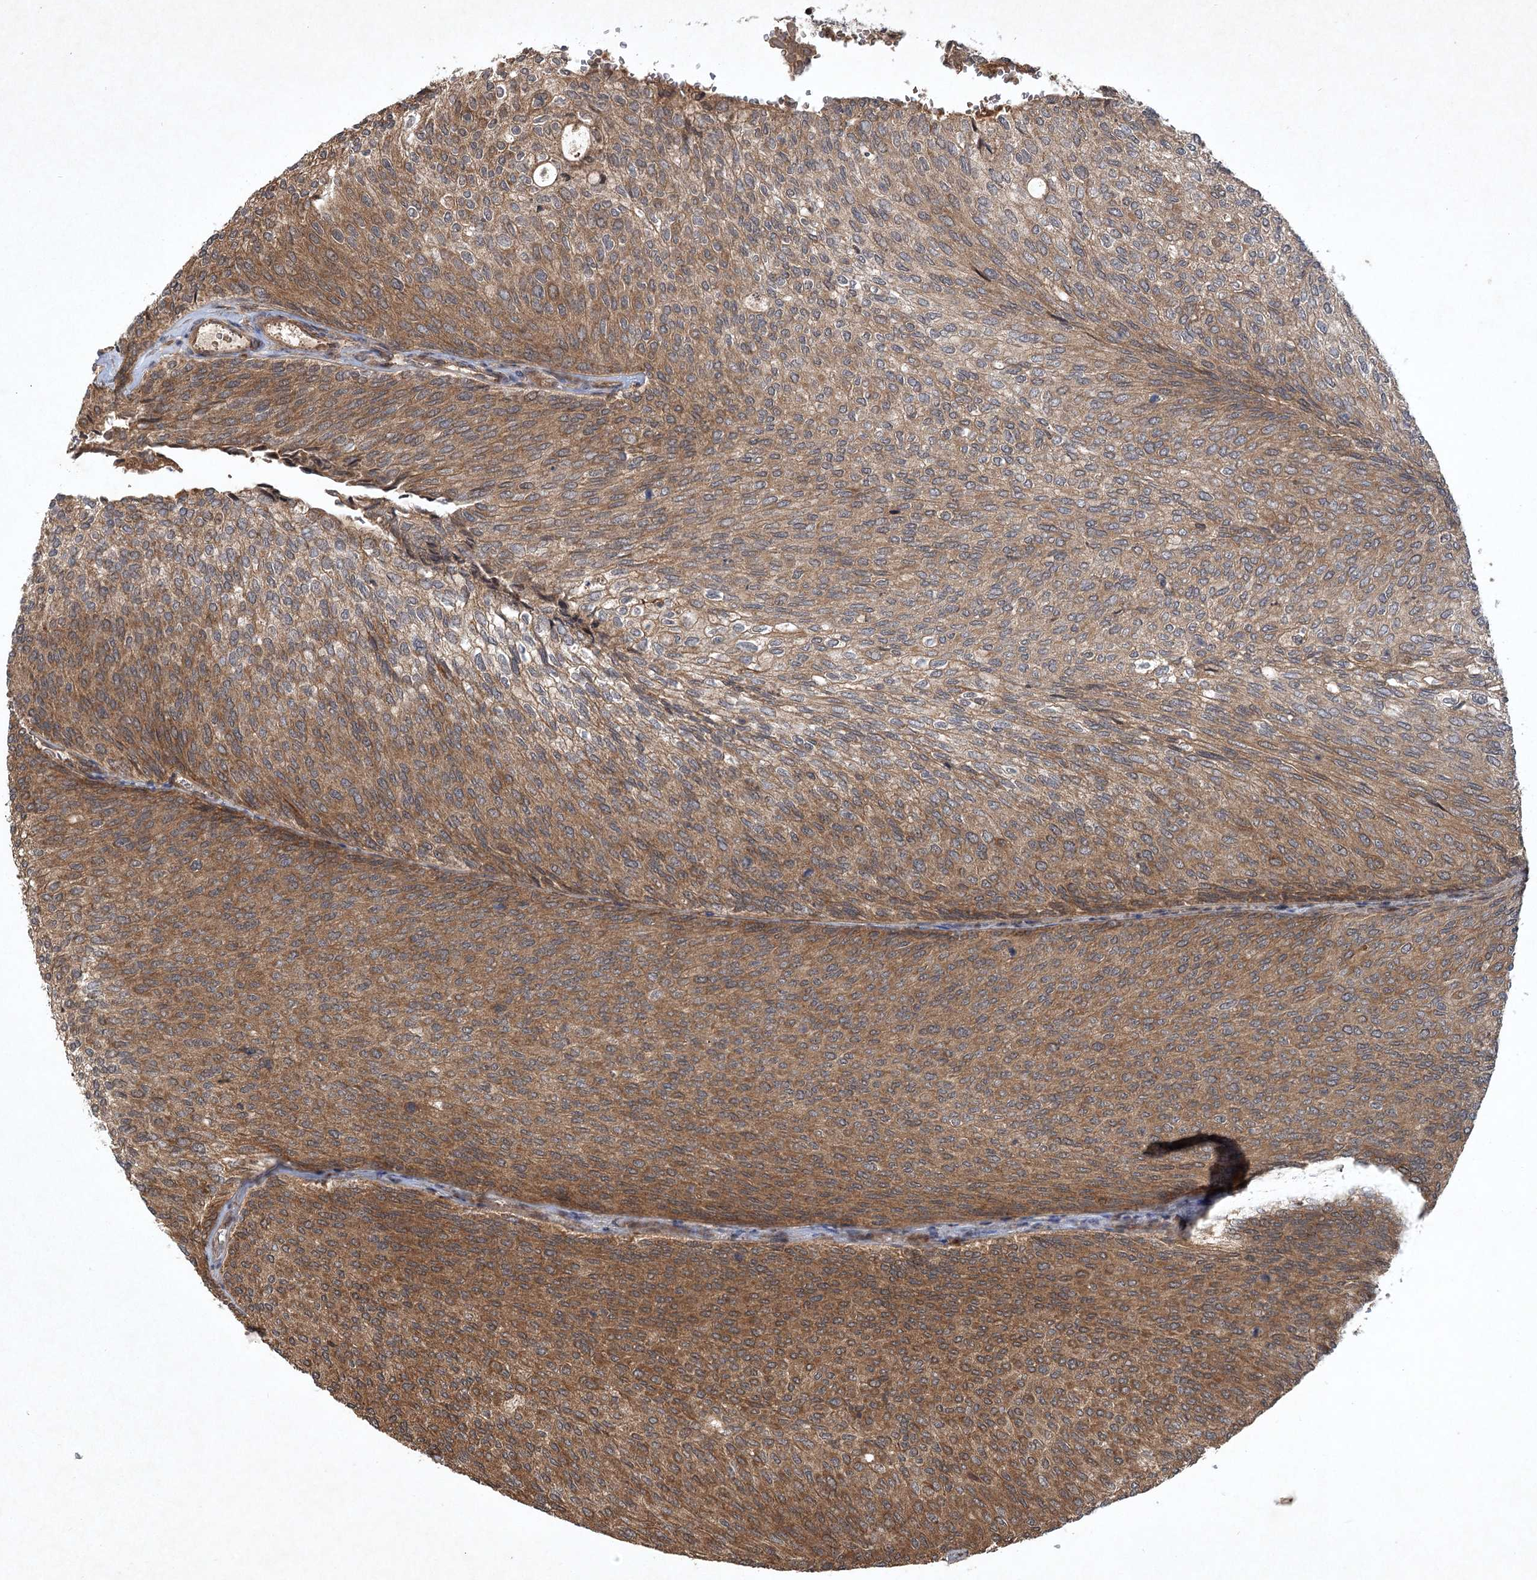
{"staining": {"intensity": "moderate", "quantity": ">75%", "location": "cytoplasmic/membranous"}, "tissue": "urothelial cancer", "cell_type": "Tumor cells", "image_type": "cancer", "snomed": [{"axis": "morphology", "description": "Urothelial carcinoma, Low grade"}, {"axis": "topography", "description": "Urinary bladder"}], "caption": "Protein analysis of urothelial cancer tissue shows moderate cytoplasmic/membranous expression in approximately >75% of tumor cells.", "gene": "INSIG2", "patient": {"sex": "female", "age": 79}}